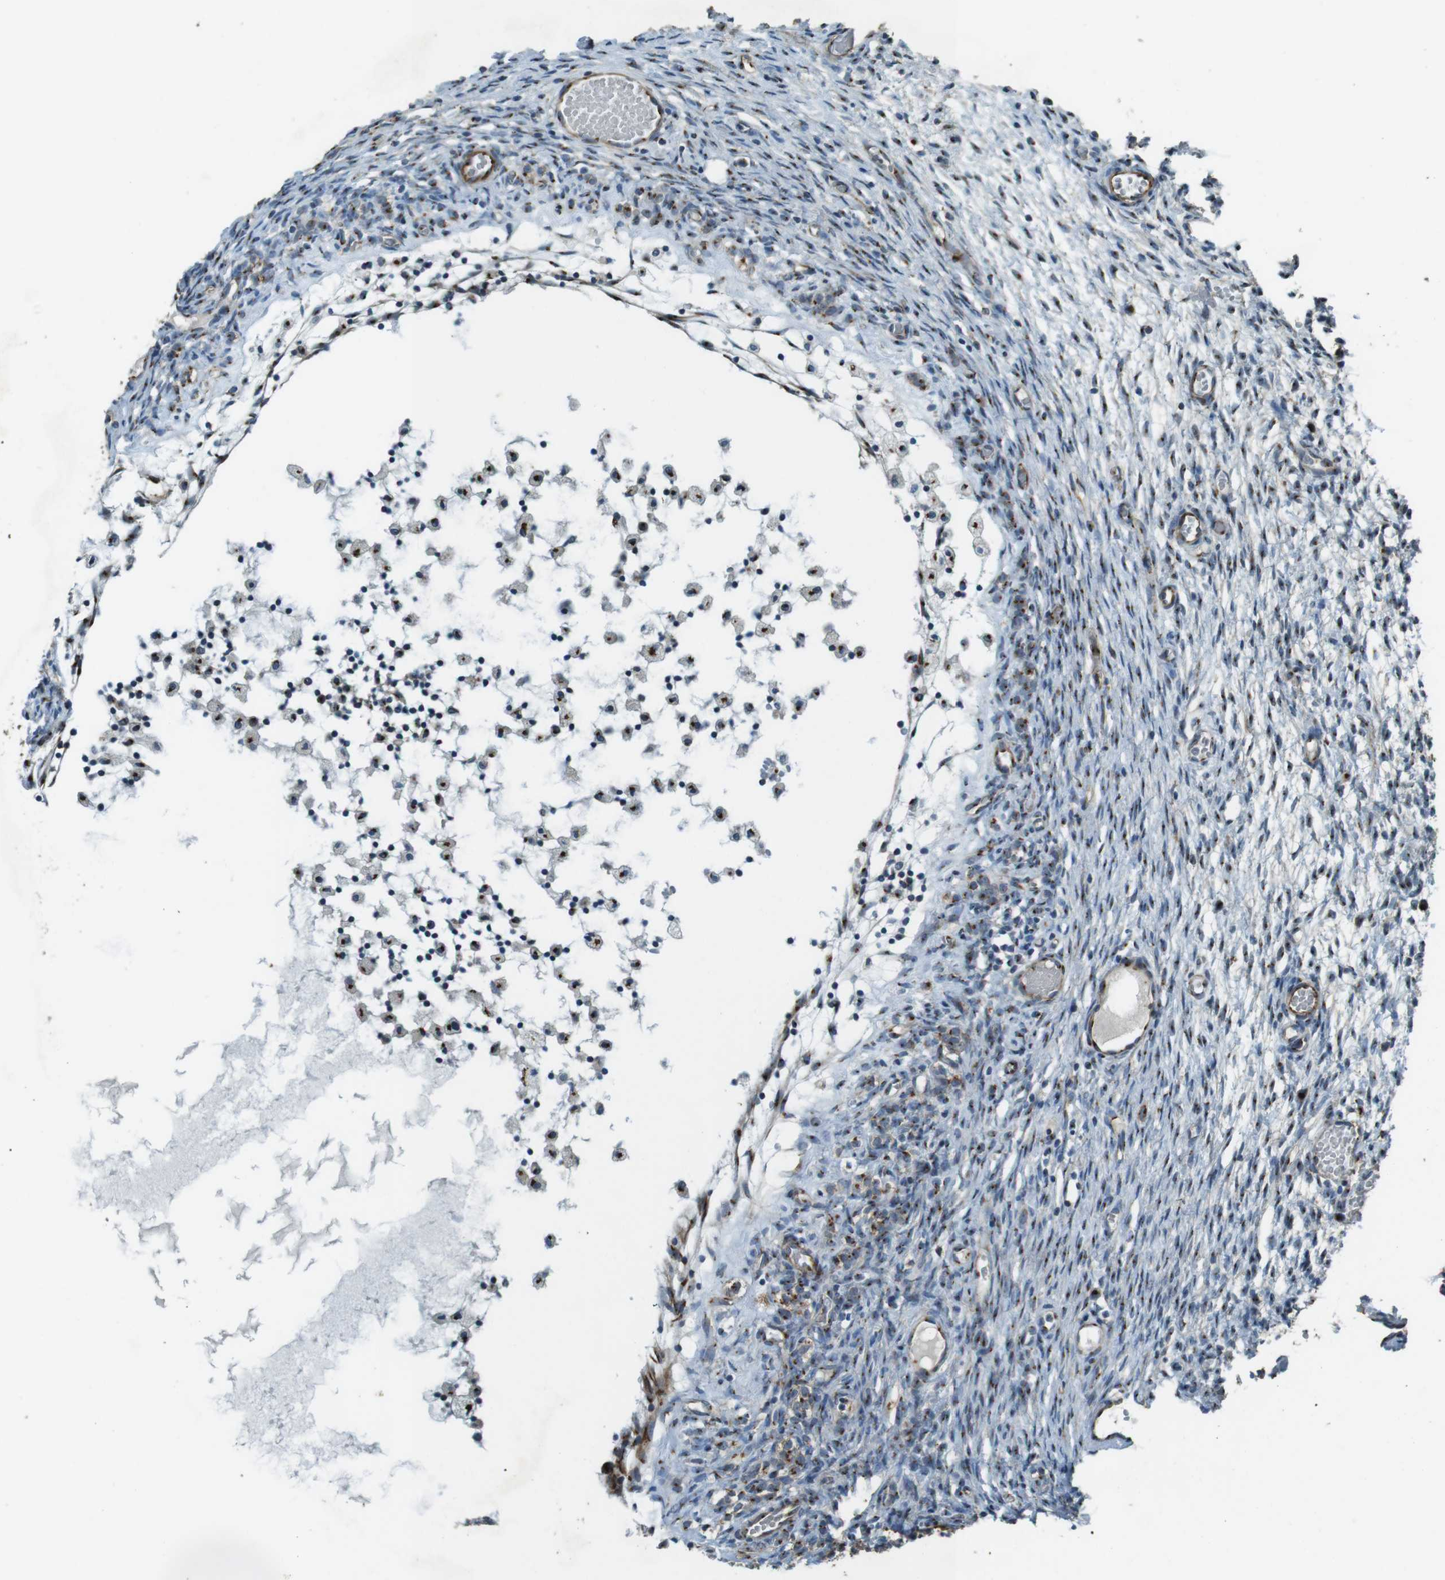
{"staining": {"intensity": "moderate", "quantity": "25%-75%", "location": "cytoplasmic/membranous"}, "tissue": "ovary", "cell_type": "Ovarian stroma cells", "image_type": "normal", "snomed": [{"axis": "morphology", "description": "Normal tissue, NOS"}, {"axis": "topography", "description": "Ovary"}], "caption": "Ovary stained with DAB (3,3'-diaminobenzidine) immunohistochemistry shows medium levels of moderate cytoplasmic/membranous positivity in about 25%-75% of ovarian stroma cells. The staining was performed using DAB, with brown indicating positive protein expression. Nuclei are stained blue with hematoxylin.", "gene": "TMEM115", "patient": {"sex": "female", "age": 35}}